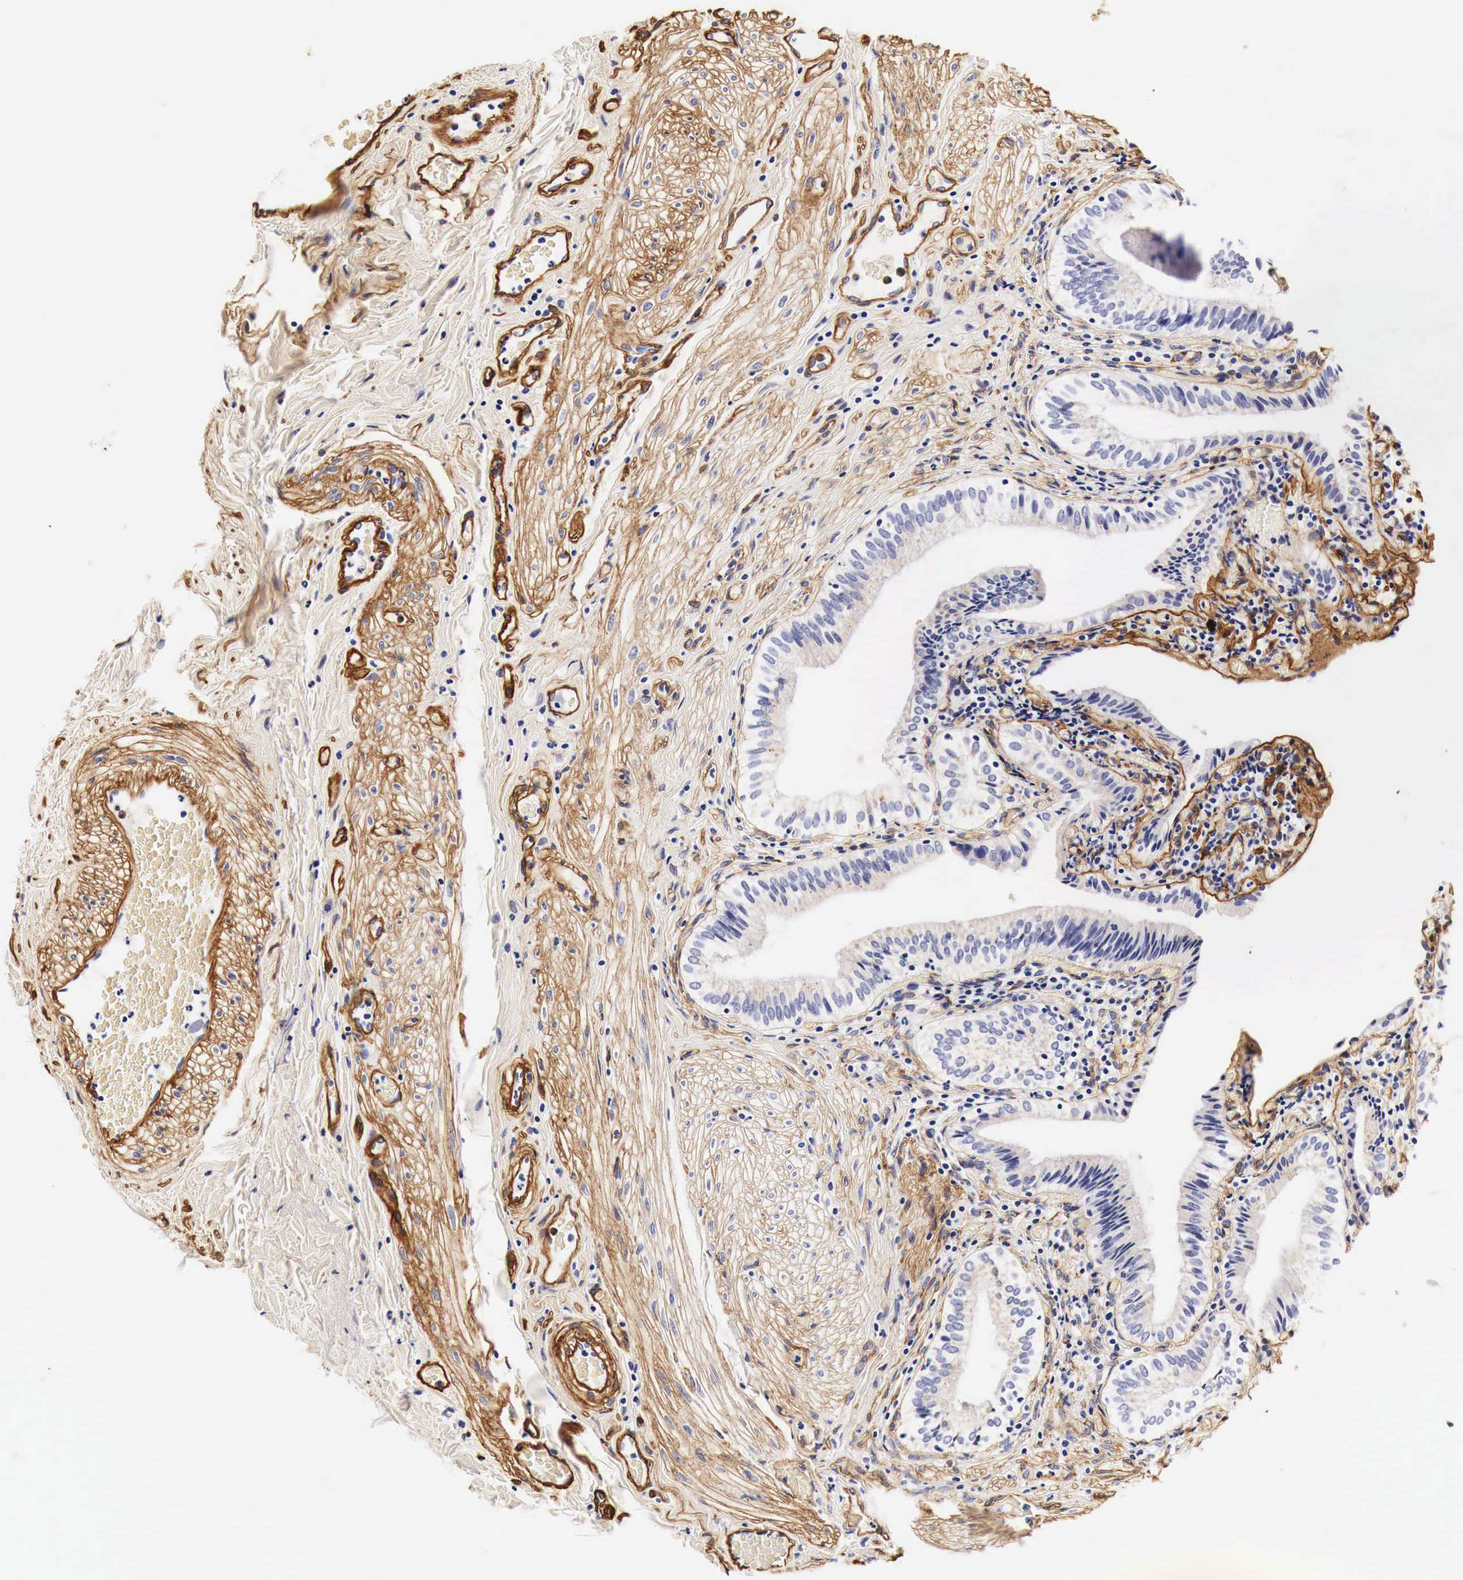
{"staining": {"intensity": "negative", "quantity": "none", "location": "none"}, "tissue": "gallbladder", "cell_type": "Glandular cells", "image_type": "normal", "snomed": [{"axis": "morphology", "description": "Normal tissue, NOS"}, {"axis": "topography", "description": "Gallbladder"}], "caption": "An immunohistochemistry micrograph of normal gallbladder is shown. There is no staining in glandular cells of gallbladder. (DAB (3,3'-diaminobenzidine) immunohistochemistry (IHC), high magnification).", "gene": "LAMB2", "patient": {"sex": "female", "age": 76}}